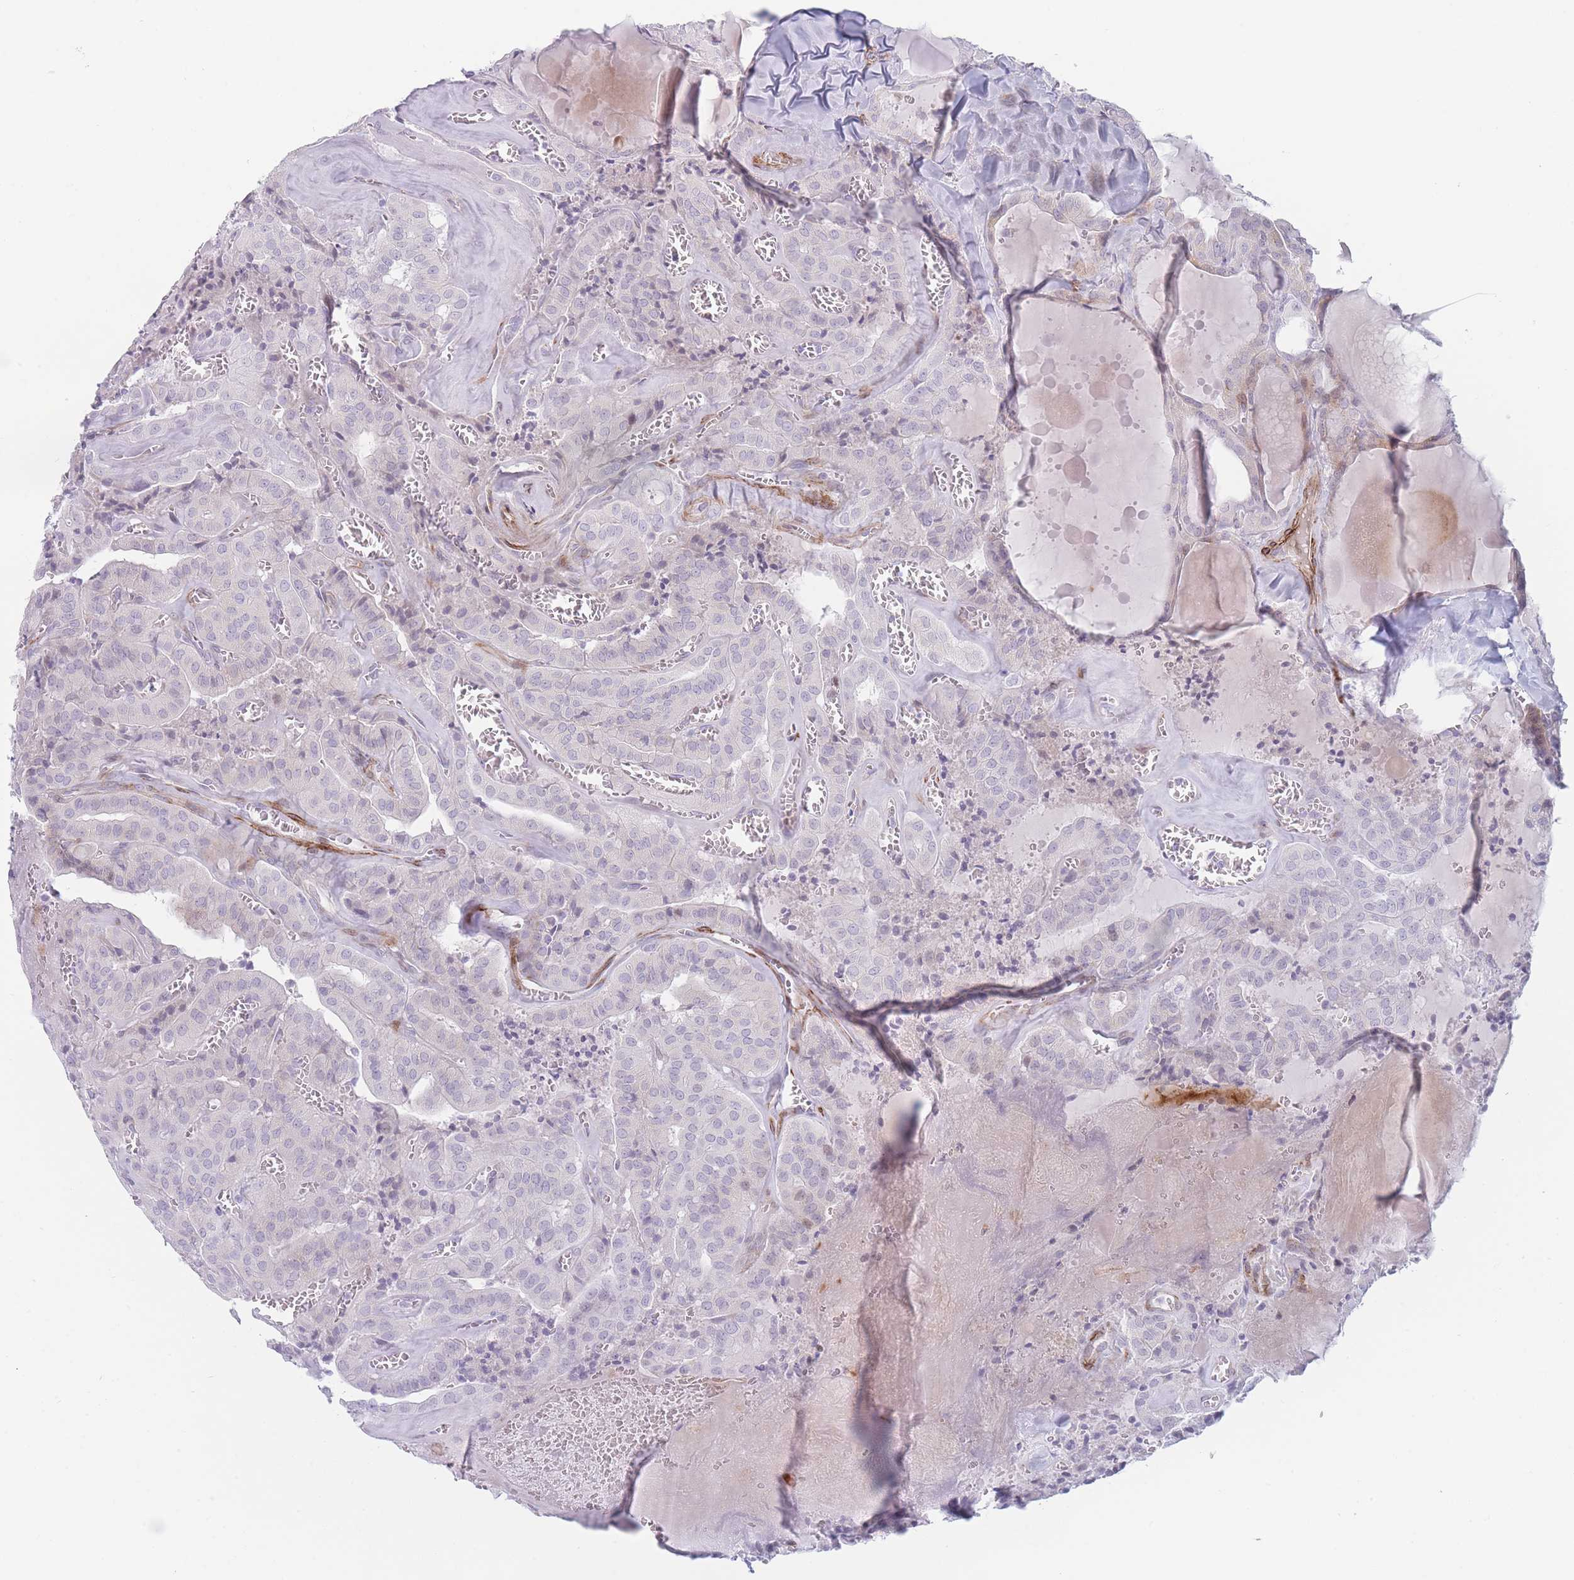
{"staining": {"intensity": "negative", "quantity": "none", "location": "none"}, "tissue": "thyroid cancer", "cell_type": "Tumor cells", "image_type": "cancer", "snomed": [{"axis": "morphology", "description": "Papillary adenocarcinoma, NOS"}, {"axis": "topography", "description": "Thyroid gland"}], "caption": "Histopathology image shows no significant protein positivity in tumor cells of thyroid cancer (papillary adenocarcinoma).", "gene": "IFNA6", "patient": {"sex": "male", "age": 52}}